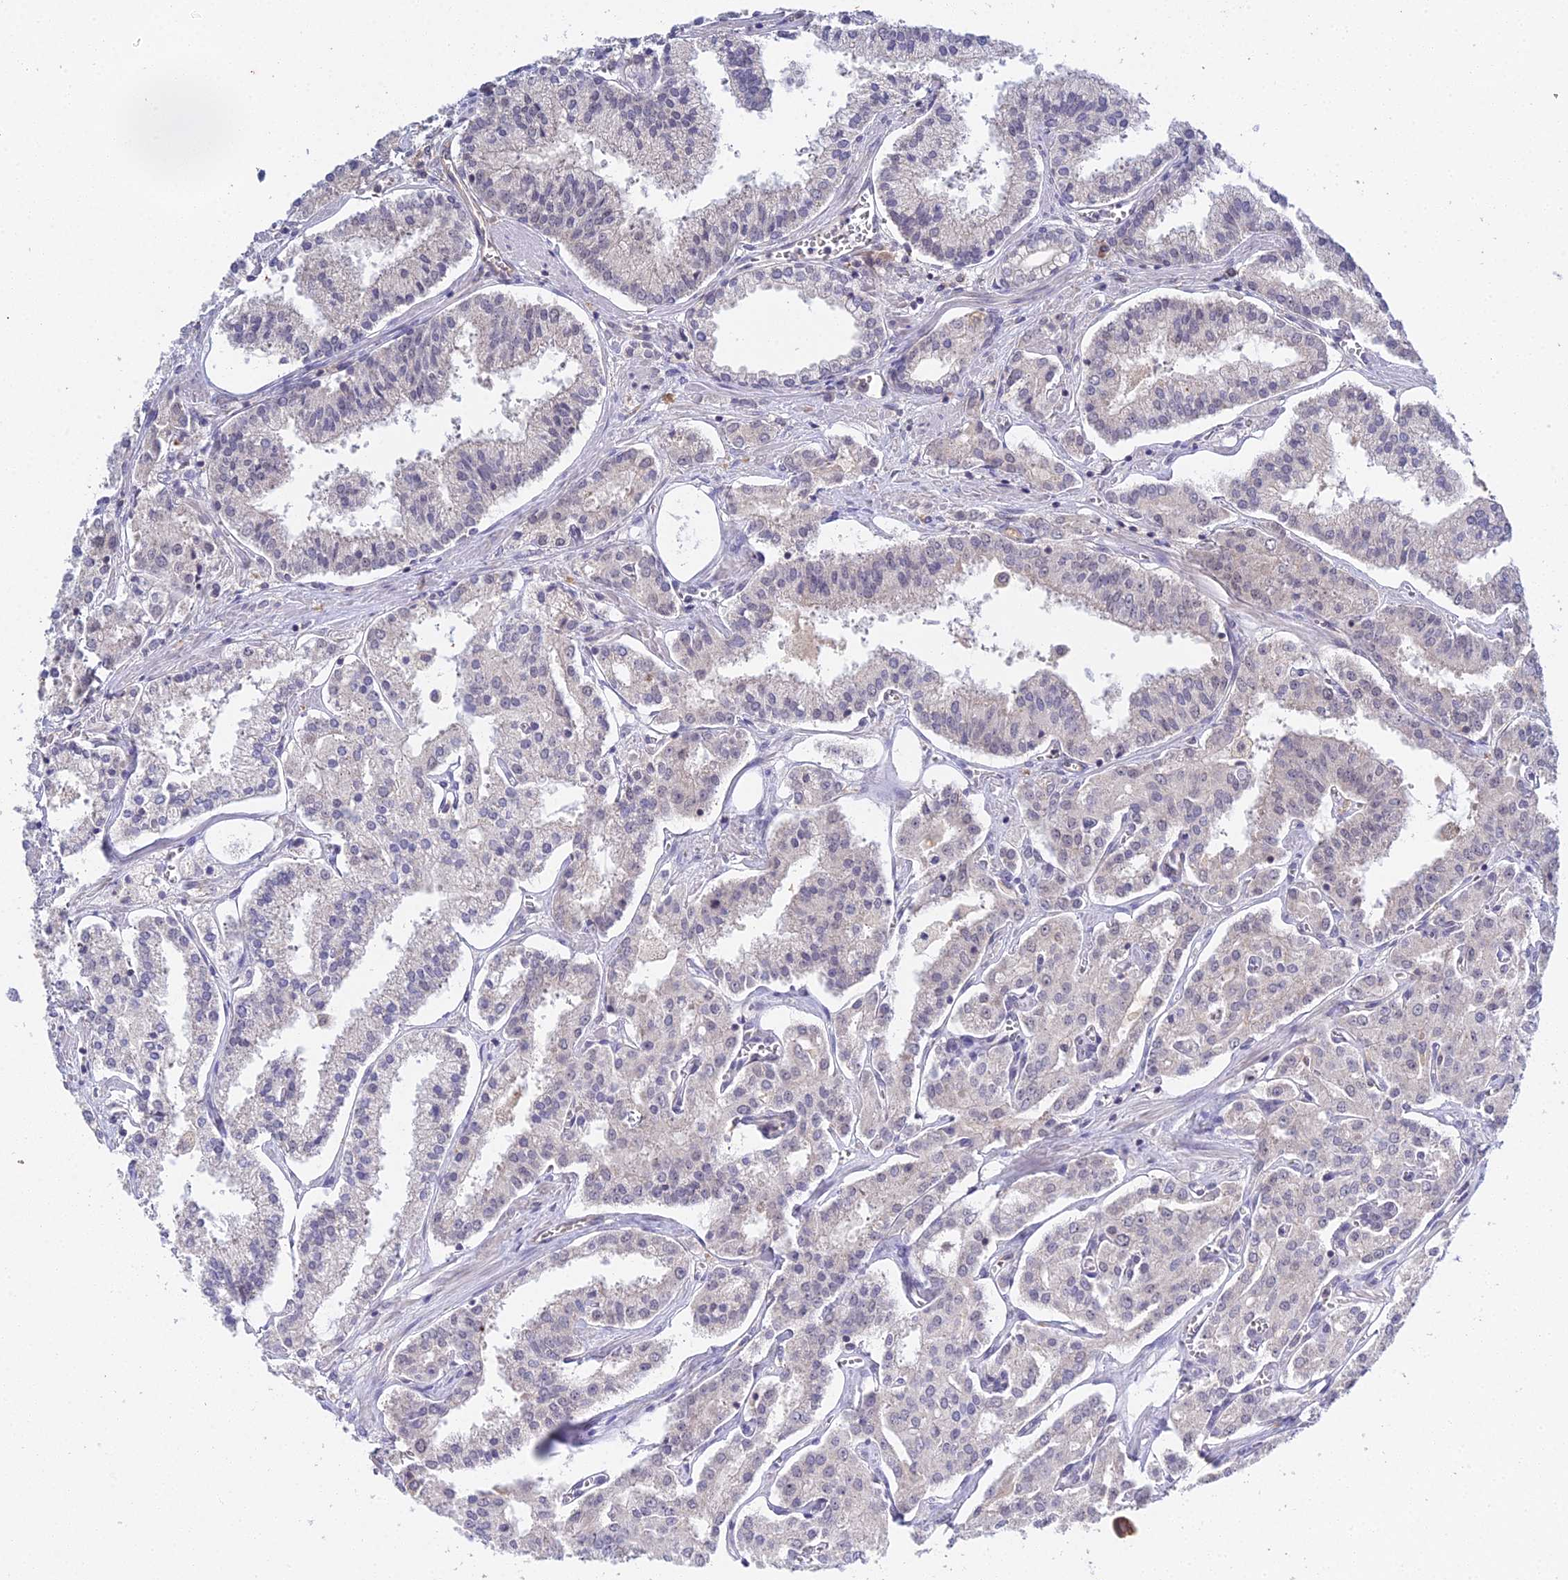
{"staining": {"intensity": "negative", "quantity": "none", "location": "none"}, "tissue": "prostate cancer", "cell_type": "Tumor cells", "image_type": "cancer", "snomed": [{"axis": "morphology", "description": "Adenocarcinoma, High grade"}, {"axis": "topography", "description": "Prostate"}], "caption": "Immunohistochemistry (IHC) image of prostate cancer stained for a protein (brown), which shows no positivity in tumor cells.", "gene": "TPRX1", "patient": {"sex": "male", "age": 71}}